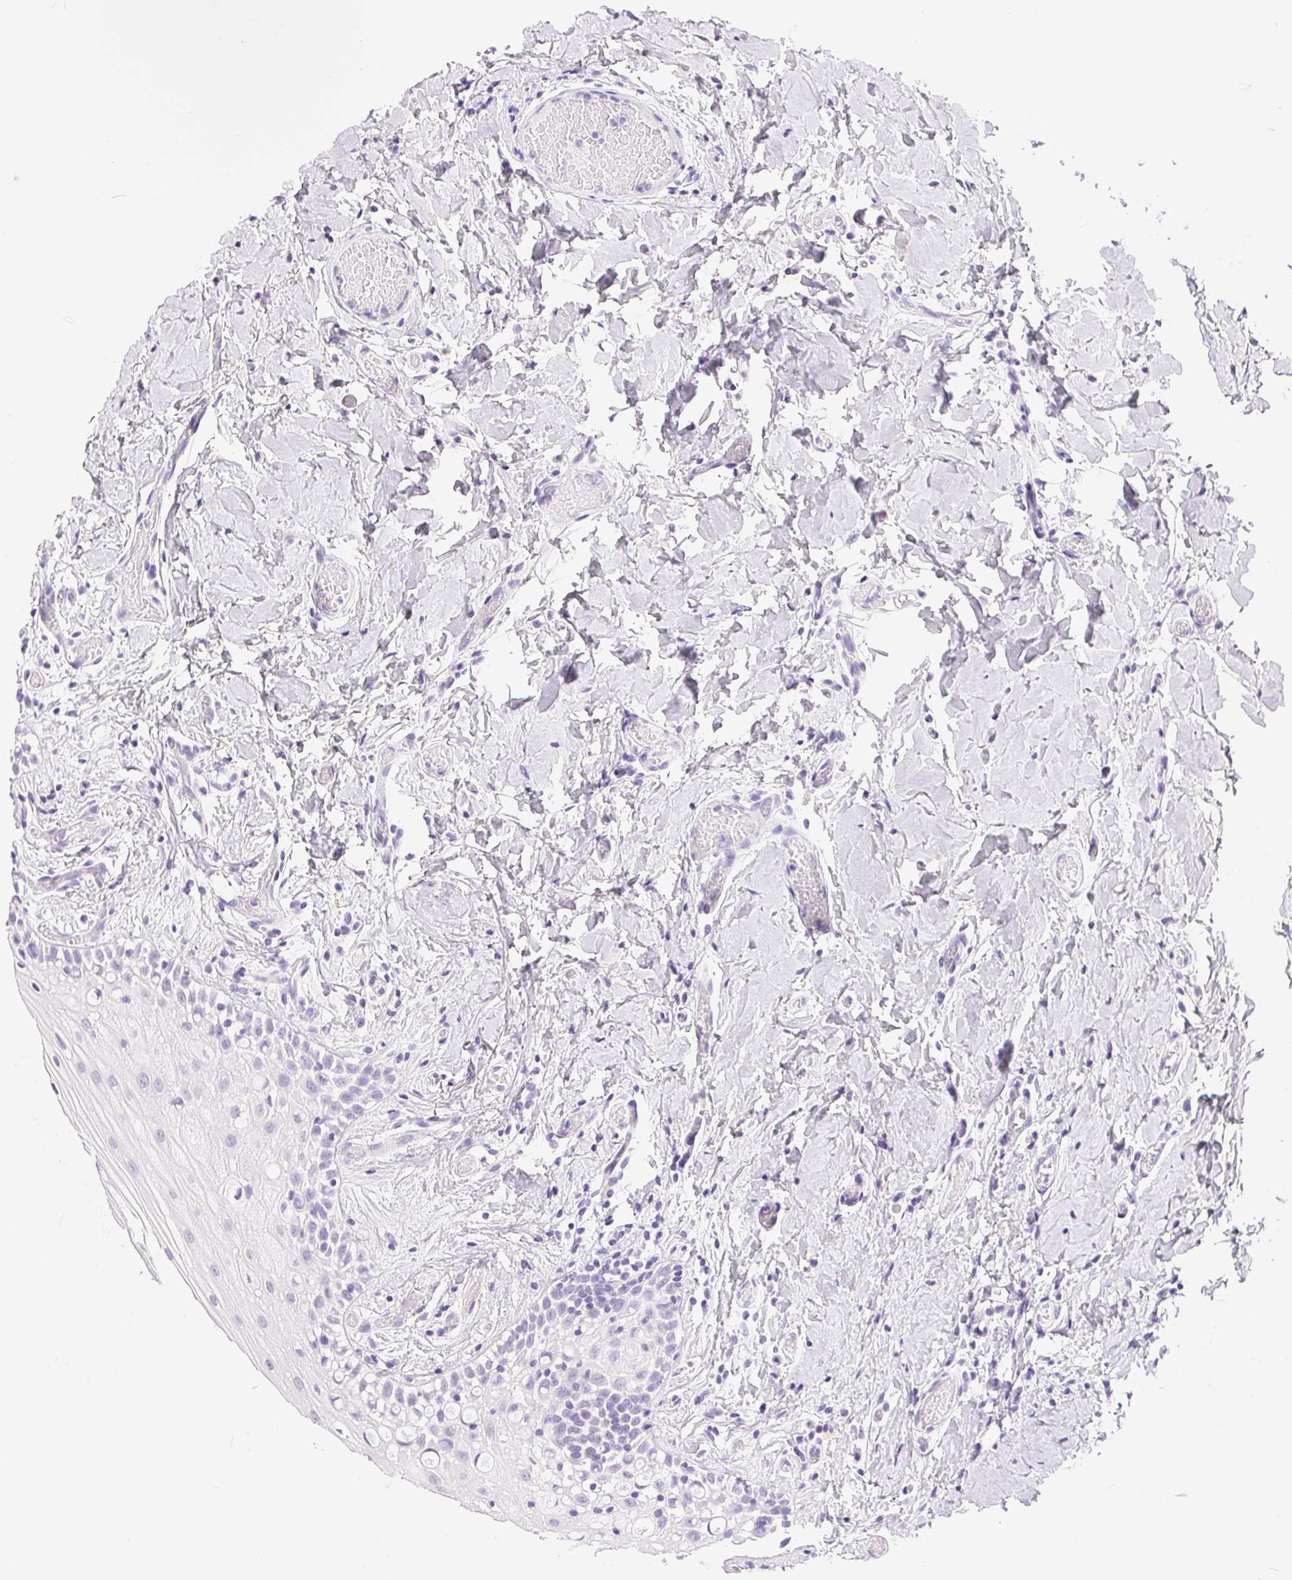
{"staining": {"intensity": "negative", "quantity": "none", "location": "none"}, "tissue": "oral mucosa", "cell_type": "Squamous epithelial cells", "image_type": "normal", "snomed": [{"axis": "morphology", "description": "Normal tissue, NOS"}, {"axis": "topography", "description": "Oral tissue"}], "caption": "Human oral mucosa stained for a protein using immunohistochemistry (IHC) displays no staining in squamous epithelial cells.", "gene": "XDH", "patient": {"sex": "female", "age": 83}}